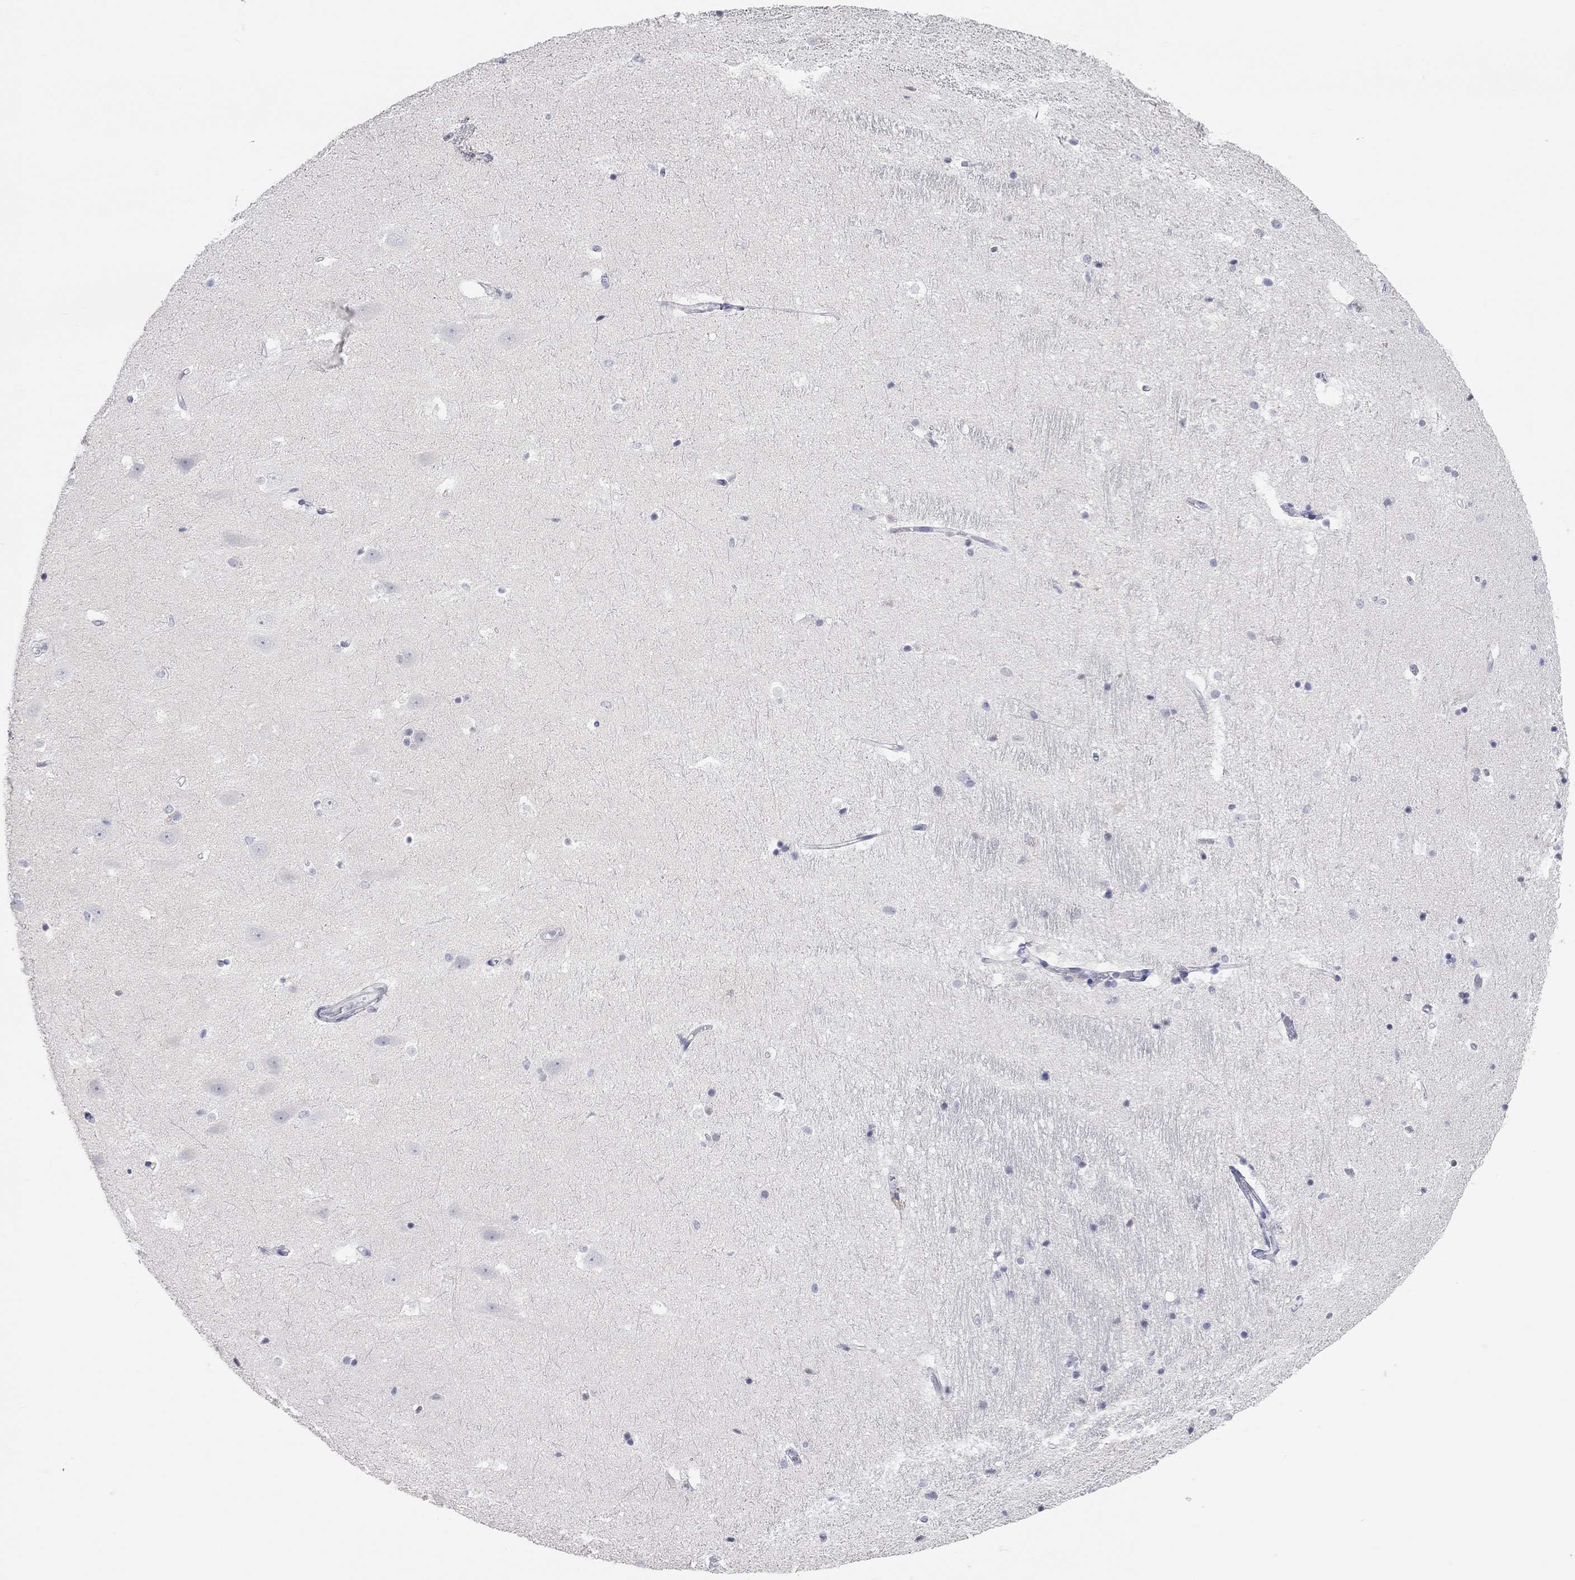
{"staining": {"intensity": "negative", "quantity": "none", "location": "none"}, "tissue": "hippocampus", "cell_type": "Glial cells", "image_type": "normal", "snomed": [{"axis": "morphology", "description": "Normal tissue, NOS"}, {"axis": "topography", "description": "Hippocampus"}], "caption": "High power microscopy micrograph of an IHC image of unremarkable hippocampus, revealing no significant expression in glial cells.", "gene": "AK8", "patient": {"sex": "male", "age": 44}}